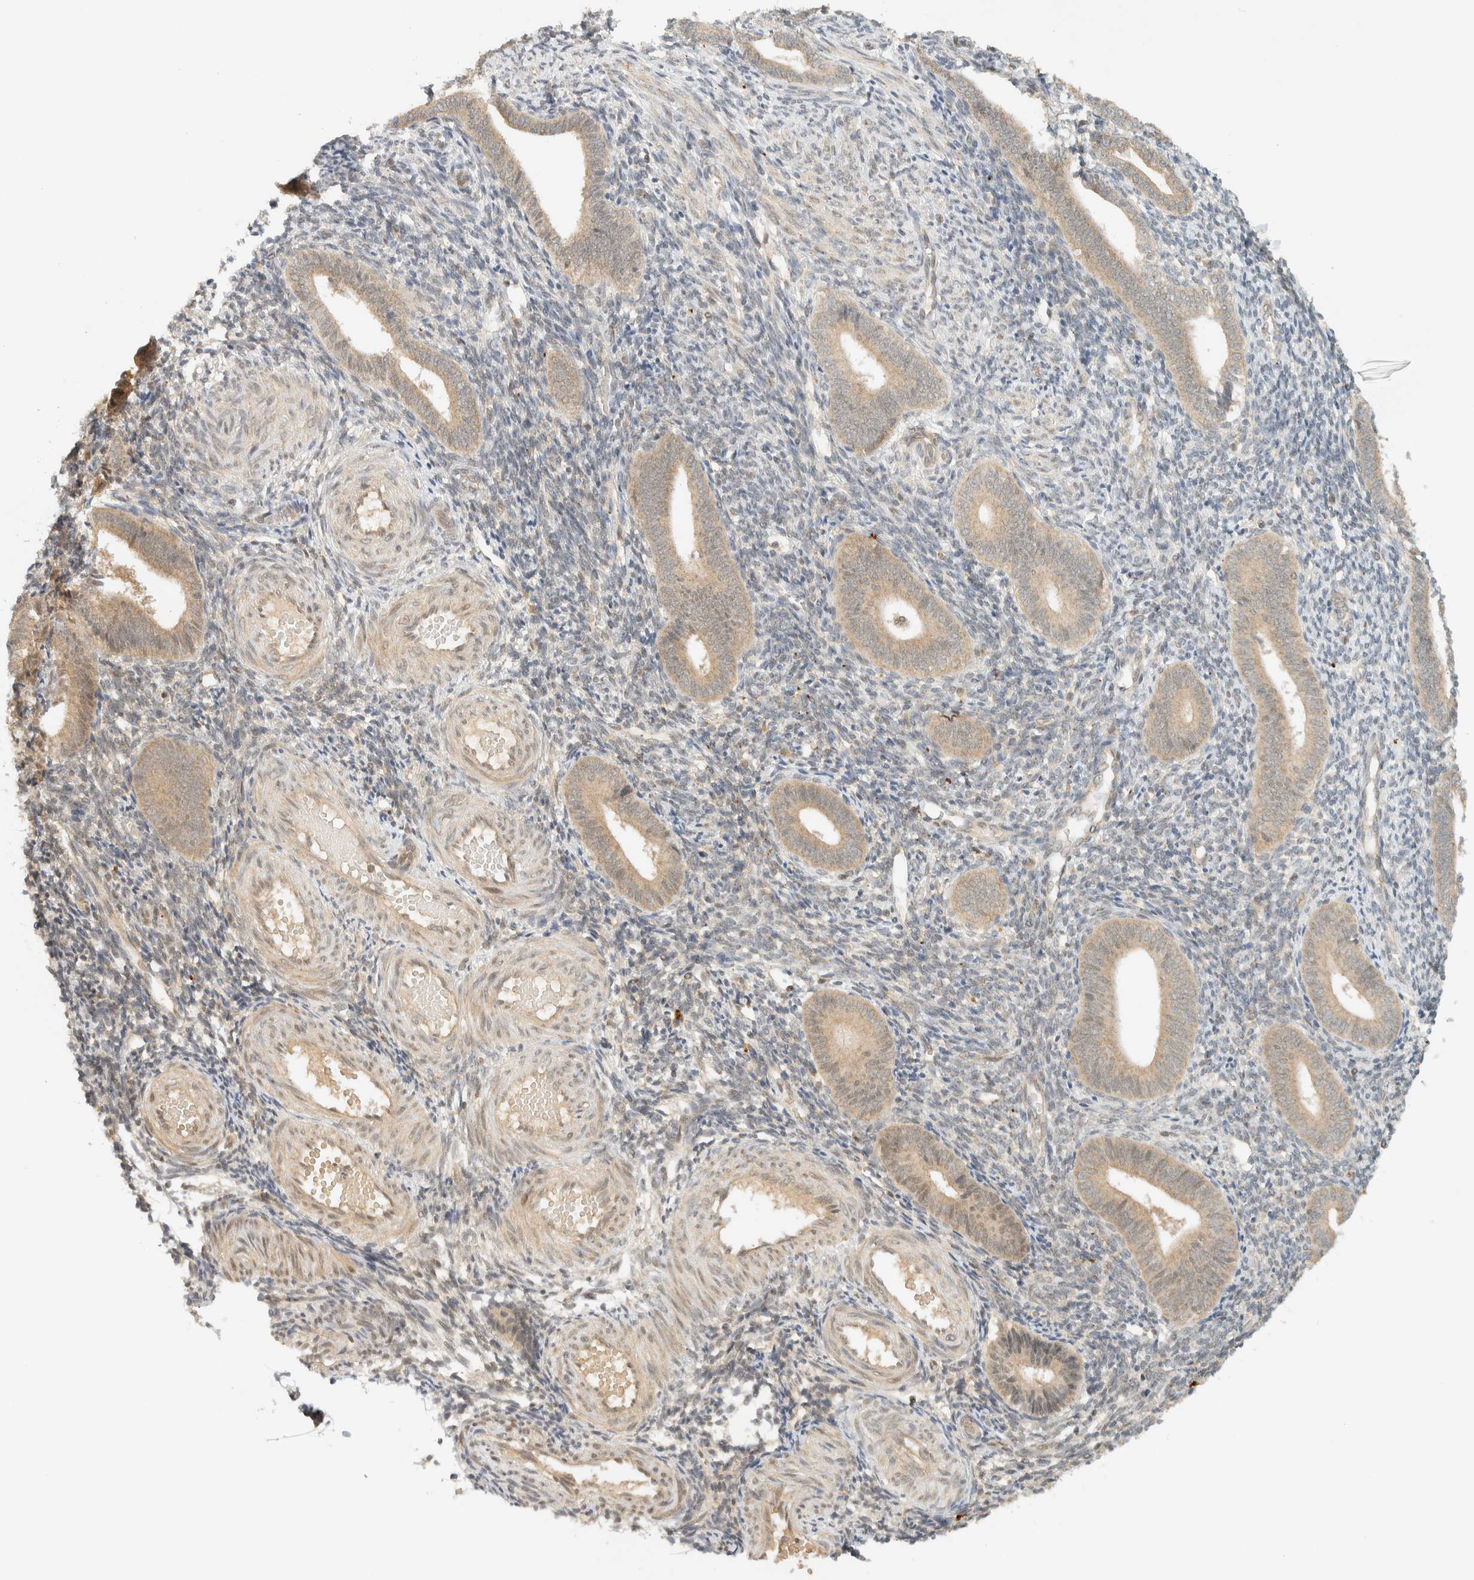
{"staining": {"intensity": "negative", "quantity": "none", "location": "none"}, "tissue": "endometrium", "cell_type": "Cells in endometrial stroma", "image_type": "normal", "snomed": [{"axis": "morphology", "description": "Normal tissue, NOS"}, {"axis": "topography", "description": "Uterus"}, {"axis": "topography", "description": "Endometrium"}], "caption": "This is an immunohistochemistry (IHC) histopathology image of normal endometrium. There is no staining in cells in endometrial stroma.", "gene": "KIFAP3", "patient": {"sex": "female", "age": 33}}